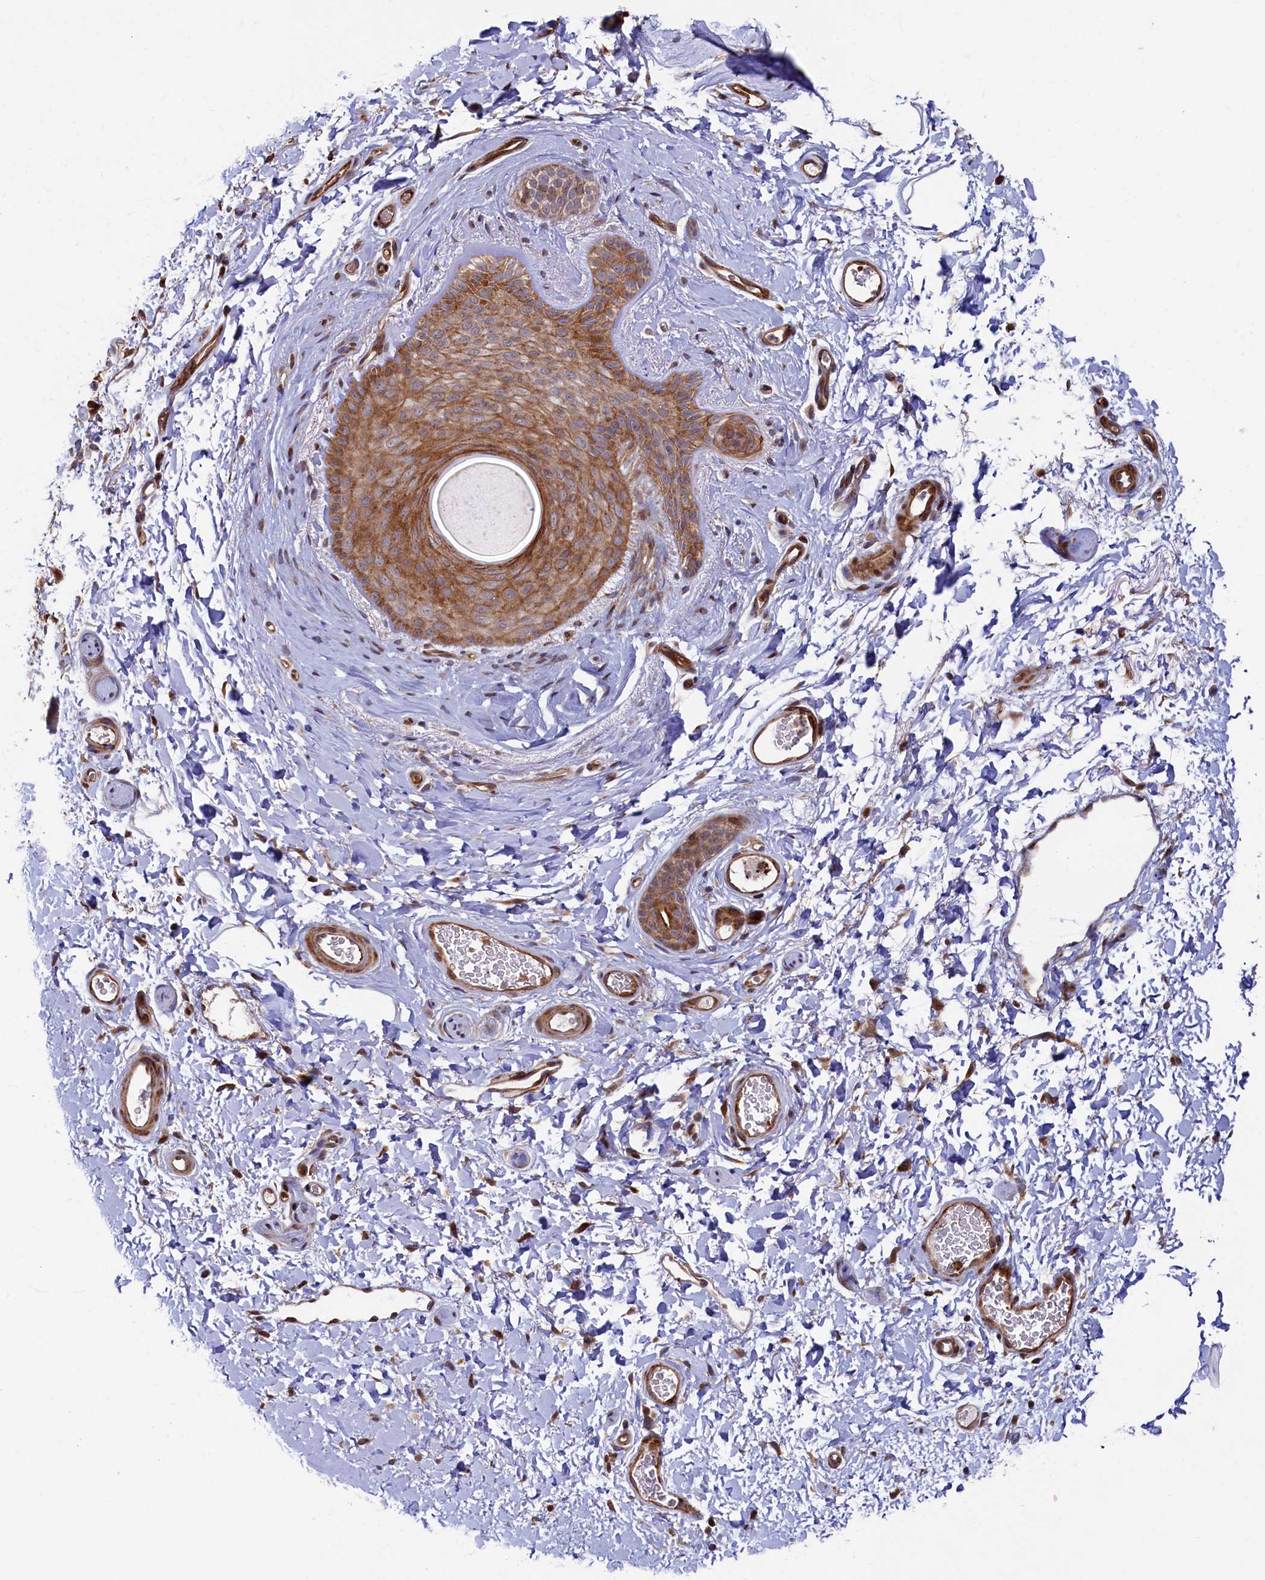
{"staining": {"intensity": "strong", "quantity": ">75%", "location": "cytoplasmic/membranous"}, "tissue": "skin", "cell_type": "Epidermal cells", "image_type": "normal", "snomed": [{"axis": "morphology", "description": "Normal tissue, NOS"}, {"axis": "topography", "description": "Anal"}], "caption": "IHC staining of unremarkable skin, which reveals high levels of strong cytoplasmic/membranous staining in about >75% of epidermal cells indicating strong cytoplasmic/membranous protein positivity. The staining was performed using DAB (3,3'-diaminobenzidine) (brown) for protein detection and nuclei were counterstained in hematoxylin (blue).", "gene": "PIK3C3", "patient": {"sex": "male", "age": 44}}